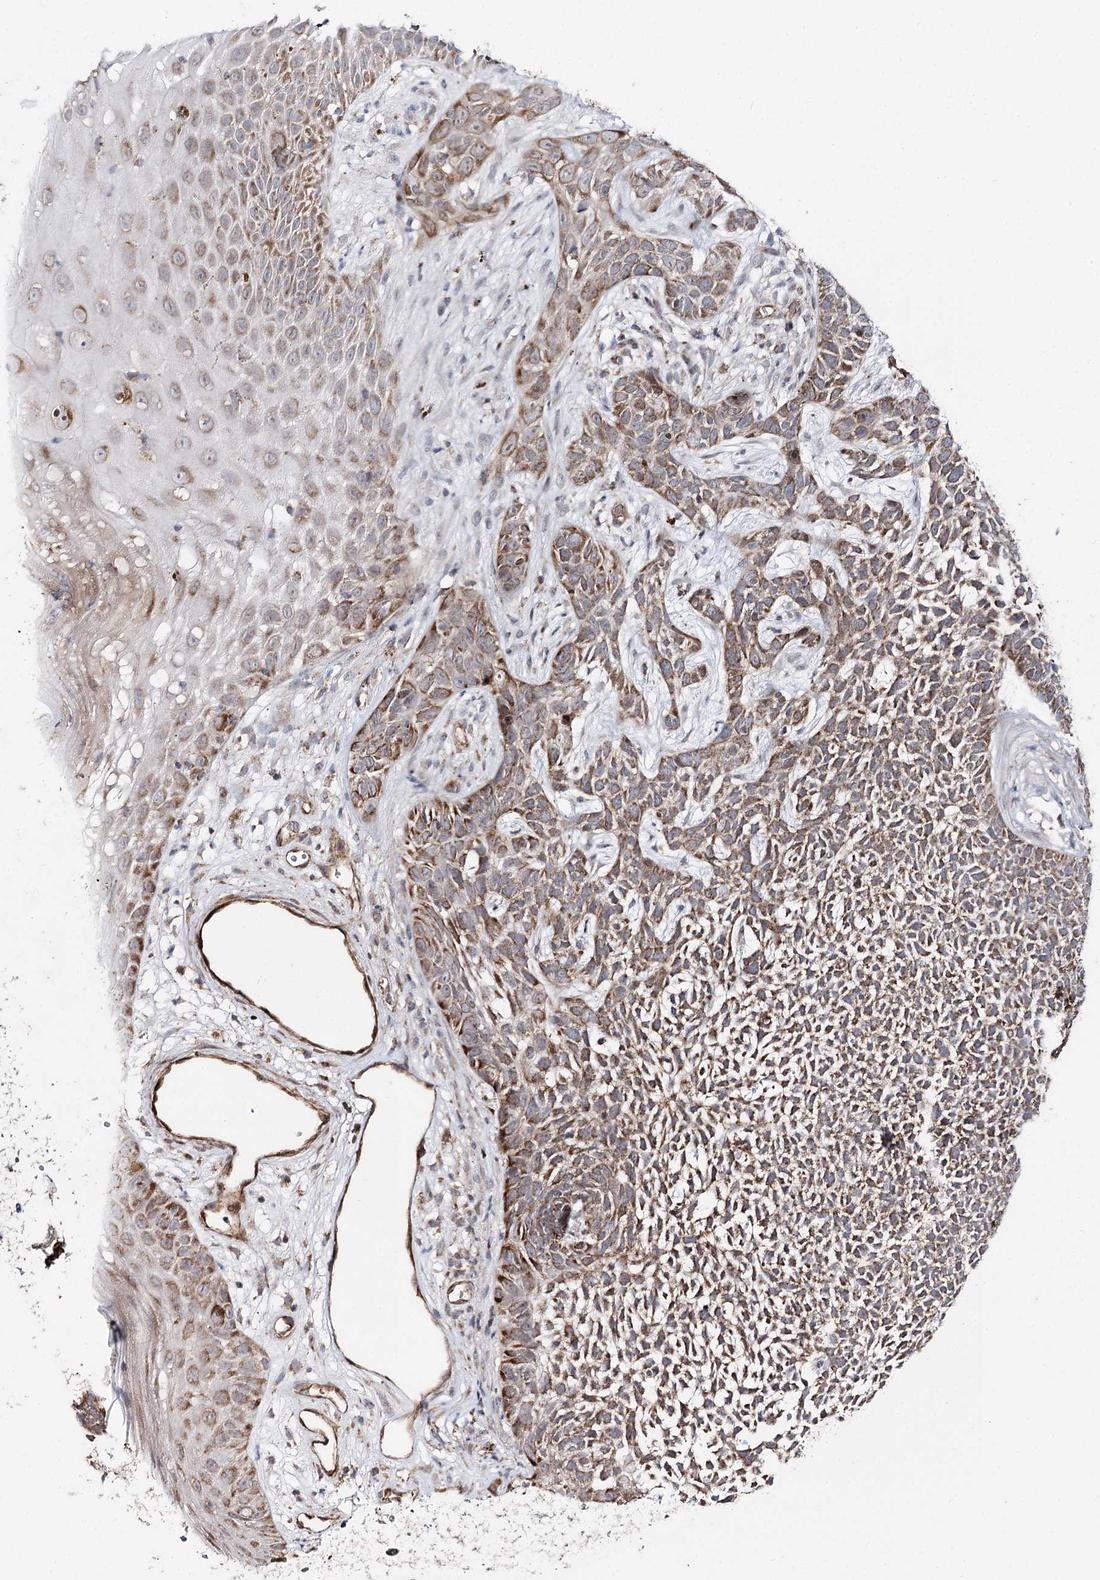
{"staining": {"intensity": "moderate", "quantity": ">75%", "location": "cytoplasmic/membranous"}, "tissue": "skin cancer", "cell_type": "Tumor cells", "image_type": "cancer", "snomed": [{"axis": "morphology", "description": "Basal cell carcinoma"}, {"axis": "topography", "description": "Skin"}], "caption": "A medium amount of moderate cytoplasmic/membranous positivity is seen in about >75% of tumor cells in skin basal cell carcinoma tissue.", "gene": "CBR4", "patient": {"sex": "female", "age": 84}}